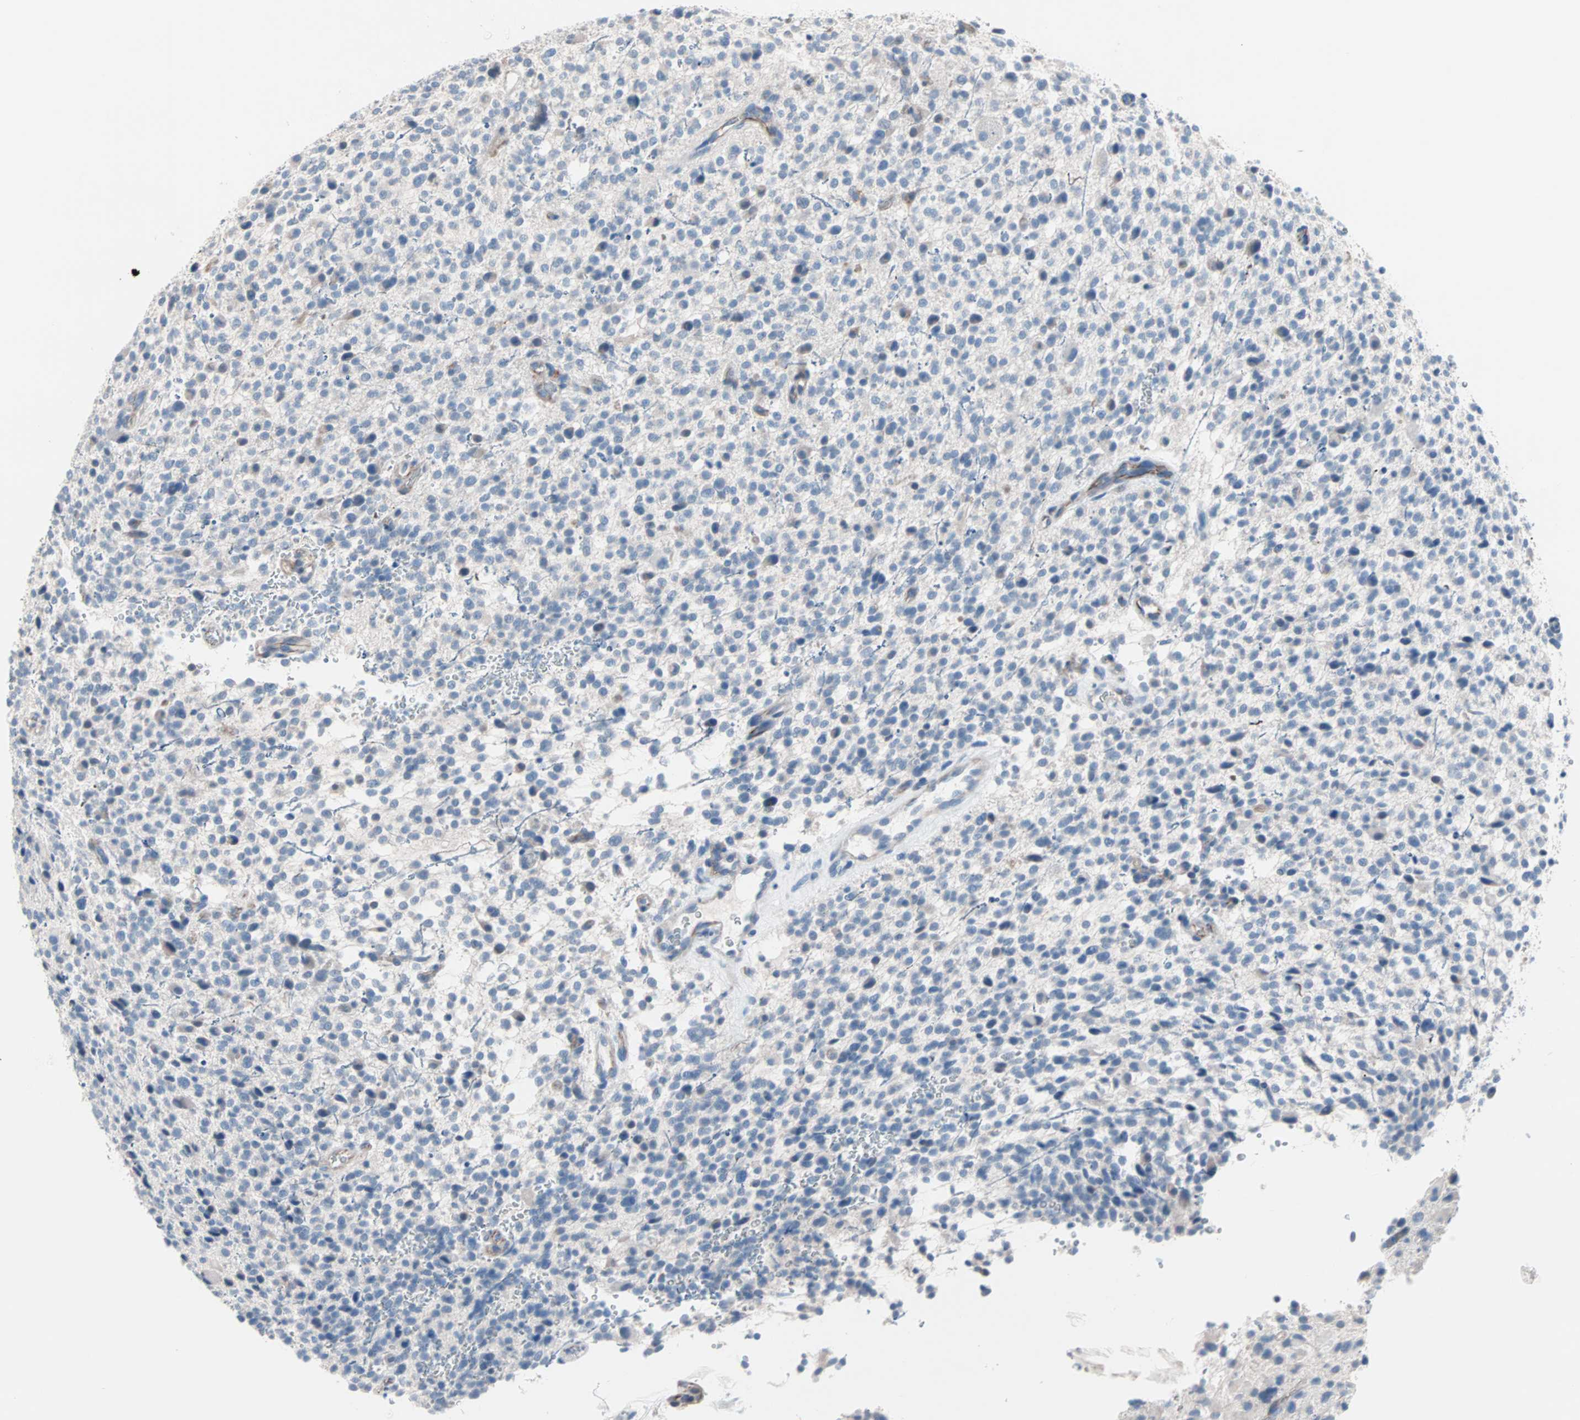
{"staining": {"intensity": "negative", "quantity": "none", "location": "none"}, "tissue": "glioma", "cell_type": "Tumor cells", "image_type": "cancer", "snomed": [{"axis": "morphology", "description": "Glioma, malignant, High grade"}, {"axis": "topography", "description": "Brain"}], "caption": "Glioma was stained to show a protein in brown. There is no significant positivity in tumor cells. (DAB (3,3'-diaminobenzidine) immunohistochemistry, high magnification).", "gene": "ULBP1", "patient": {"sex": "male", "age": 48}}